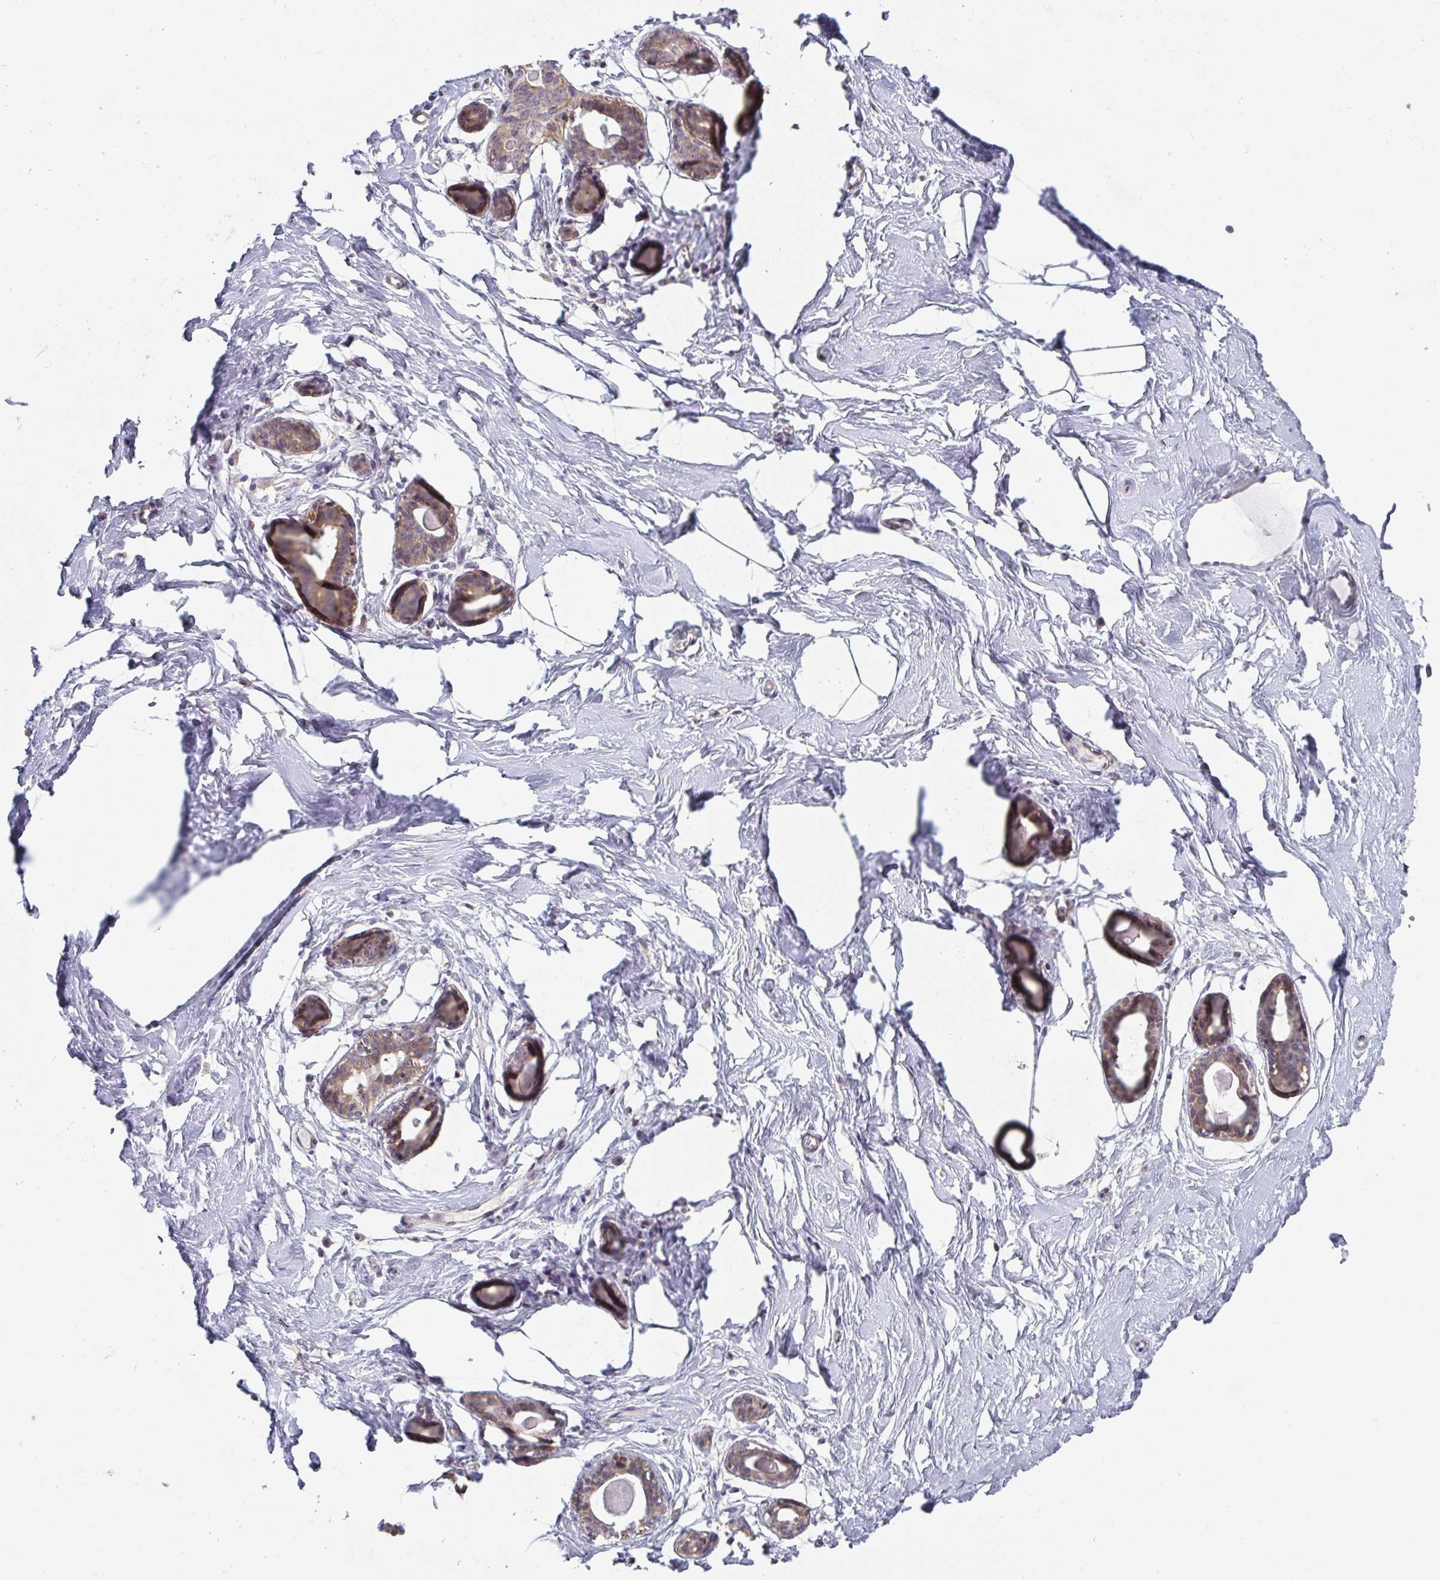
{"staining": {"intensity": "negative", "quantity": "none", "location": "none"}, "tissue": "breast", "cell_type": "Adipocytes", "image_type": "normal", "snomed": [{"axis": "morphology", "description": "Normal tissue, NOS"}, {"axis": "topography", "description": "Breast"}], "caption": "Protein analysis of benign breast shows no significant positivity in adipocytes.", "gene": "RANGRF", "patient": {"sex": "female", "age": 45}}